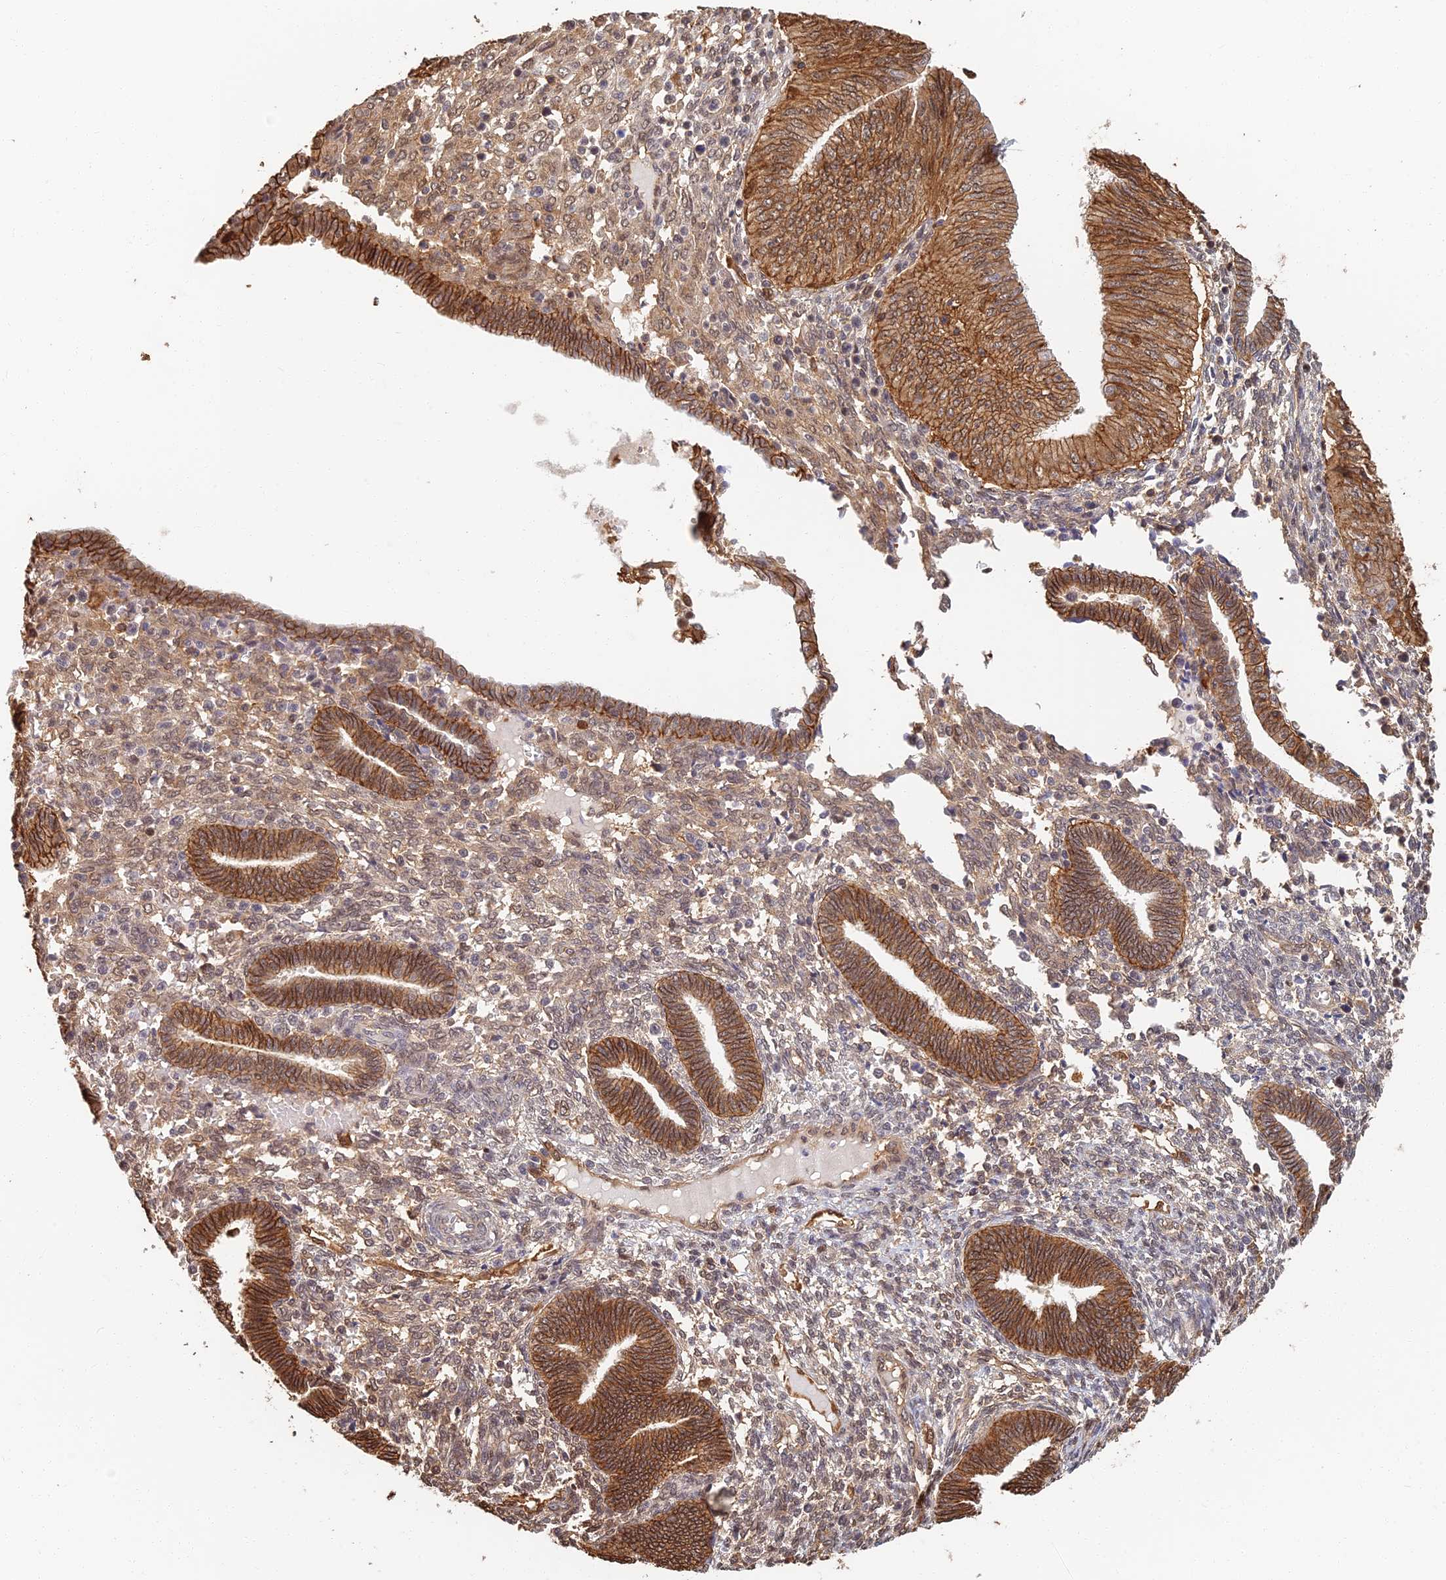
{"staining": {"intensity": "strong", "quantity": ">75%", "location": "cytoplasmic/membranous"}, "tissue": "endometrial cancer", "cell_type": "Tumor cells", "image_type": "cancer", "snomed": [{"axis": "morphology", "description": "Normal tissue, NOS"}, {"axis": "morphology", "description": "Adenocarcinoma, NOS"}, {"axis": "topography", "description": "Endometrium"}], "caption": "DAB immunohistochemical staining of human endometrial cancer (adenocarcinoma) demonstrates strong cytoplasmic/membranous protein staining in about >75% of tumor cells.", "gene": "LRRN3", "patient": {"sex": "female", "age": 53}}